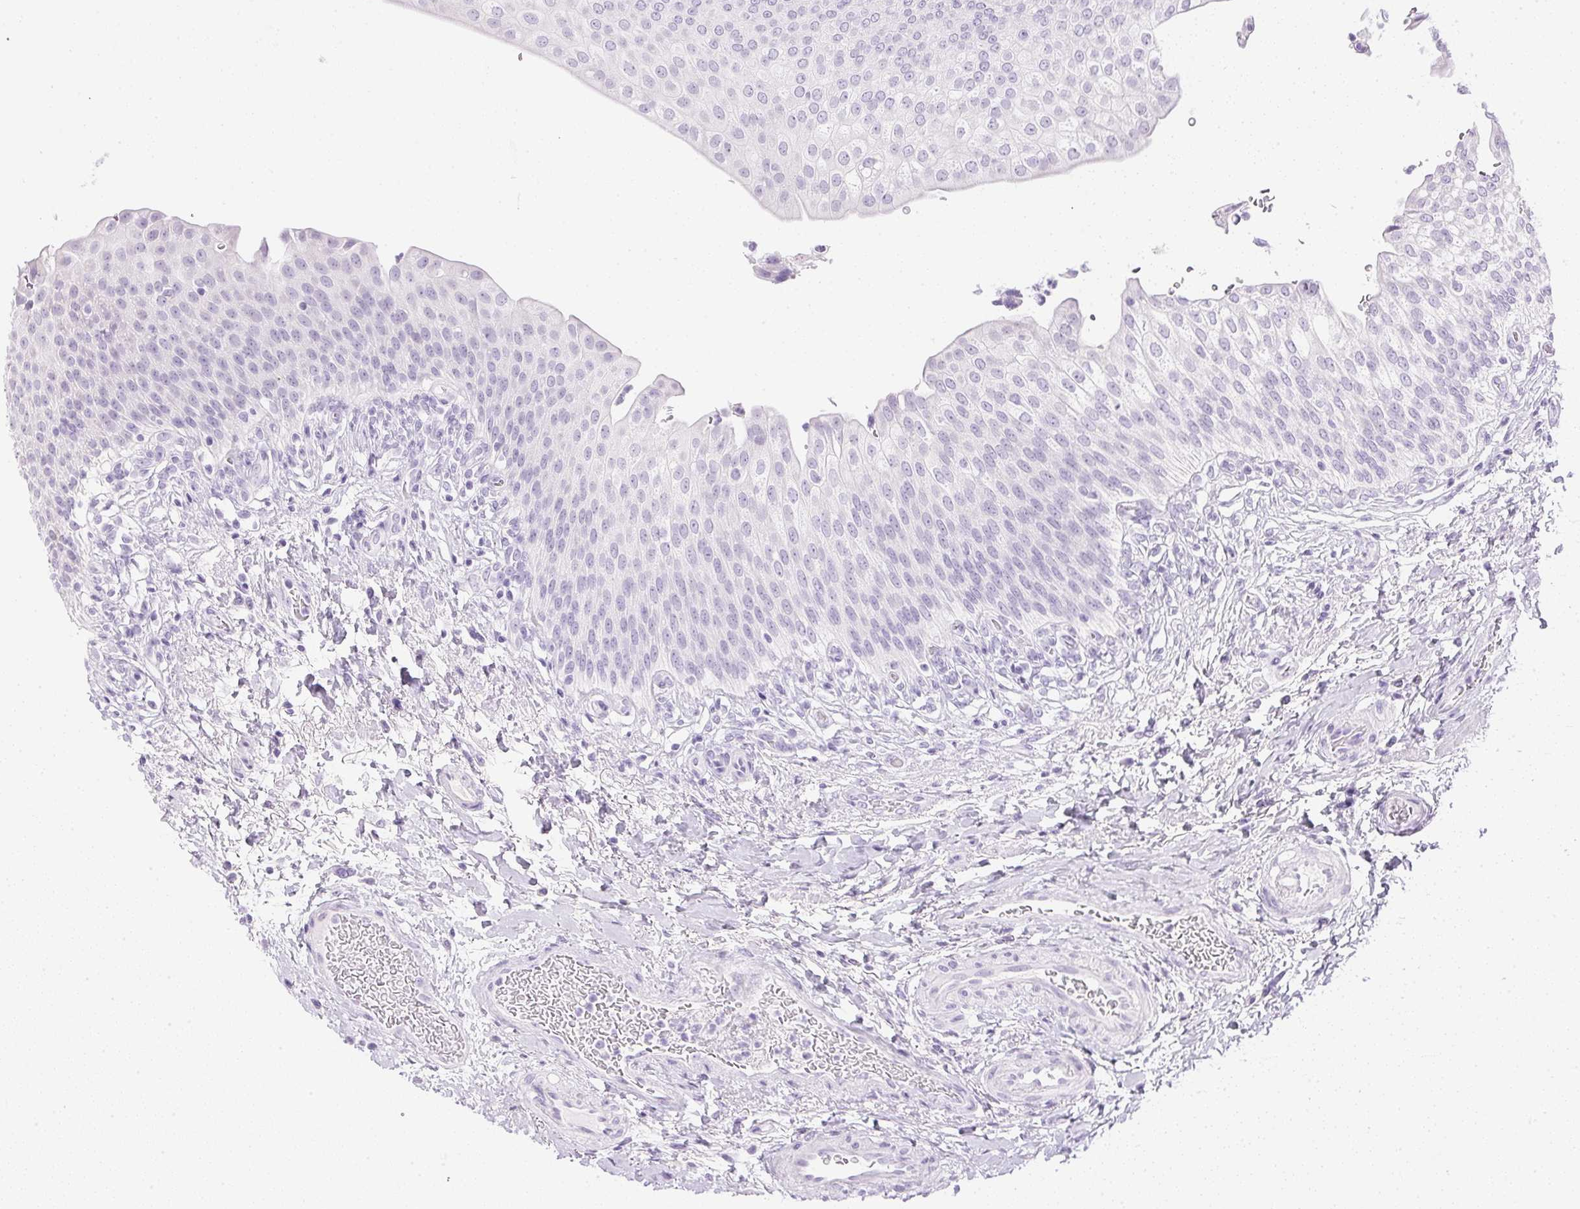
{"staining": {"intensity": "negative", "quantity": "none", "location": "none"}, "tissue": "urinary bladder", "cell_type": "Urothelial cells", "image_type": "normal", "snomed": [{"axis": "morphology", "description": "Normal tissue, NOS"}, {"axis": "topography", "description": "Urinary bladder"}, {"axis": "topography", "description": "Peripheral nerve tissue"}], "caption": "DAB immunohistochemical staining of normal human urinary bladder exhibits no significant positivity in urothelial cells. (DAB (3,3'-diaminobenzidine) immunohistochemistry with hematoxylin counter stain).", "gene": "CPB1", "patient": {"sex": "female", "age": 60}}